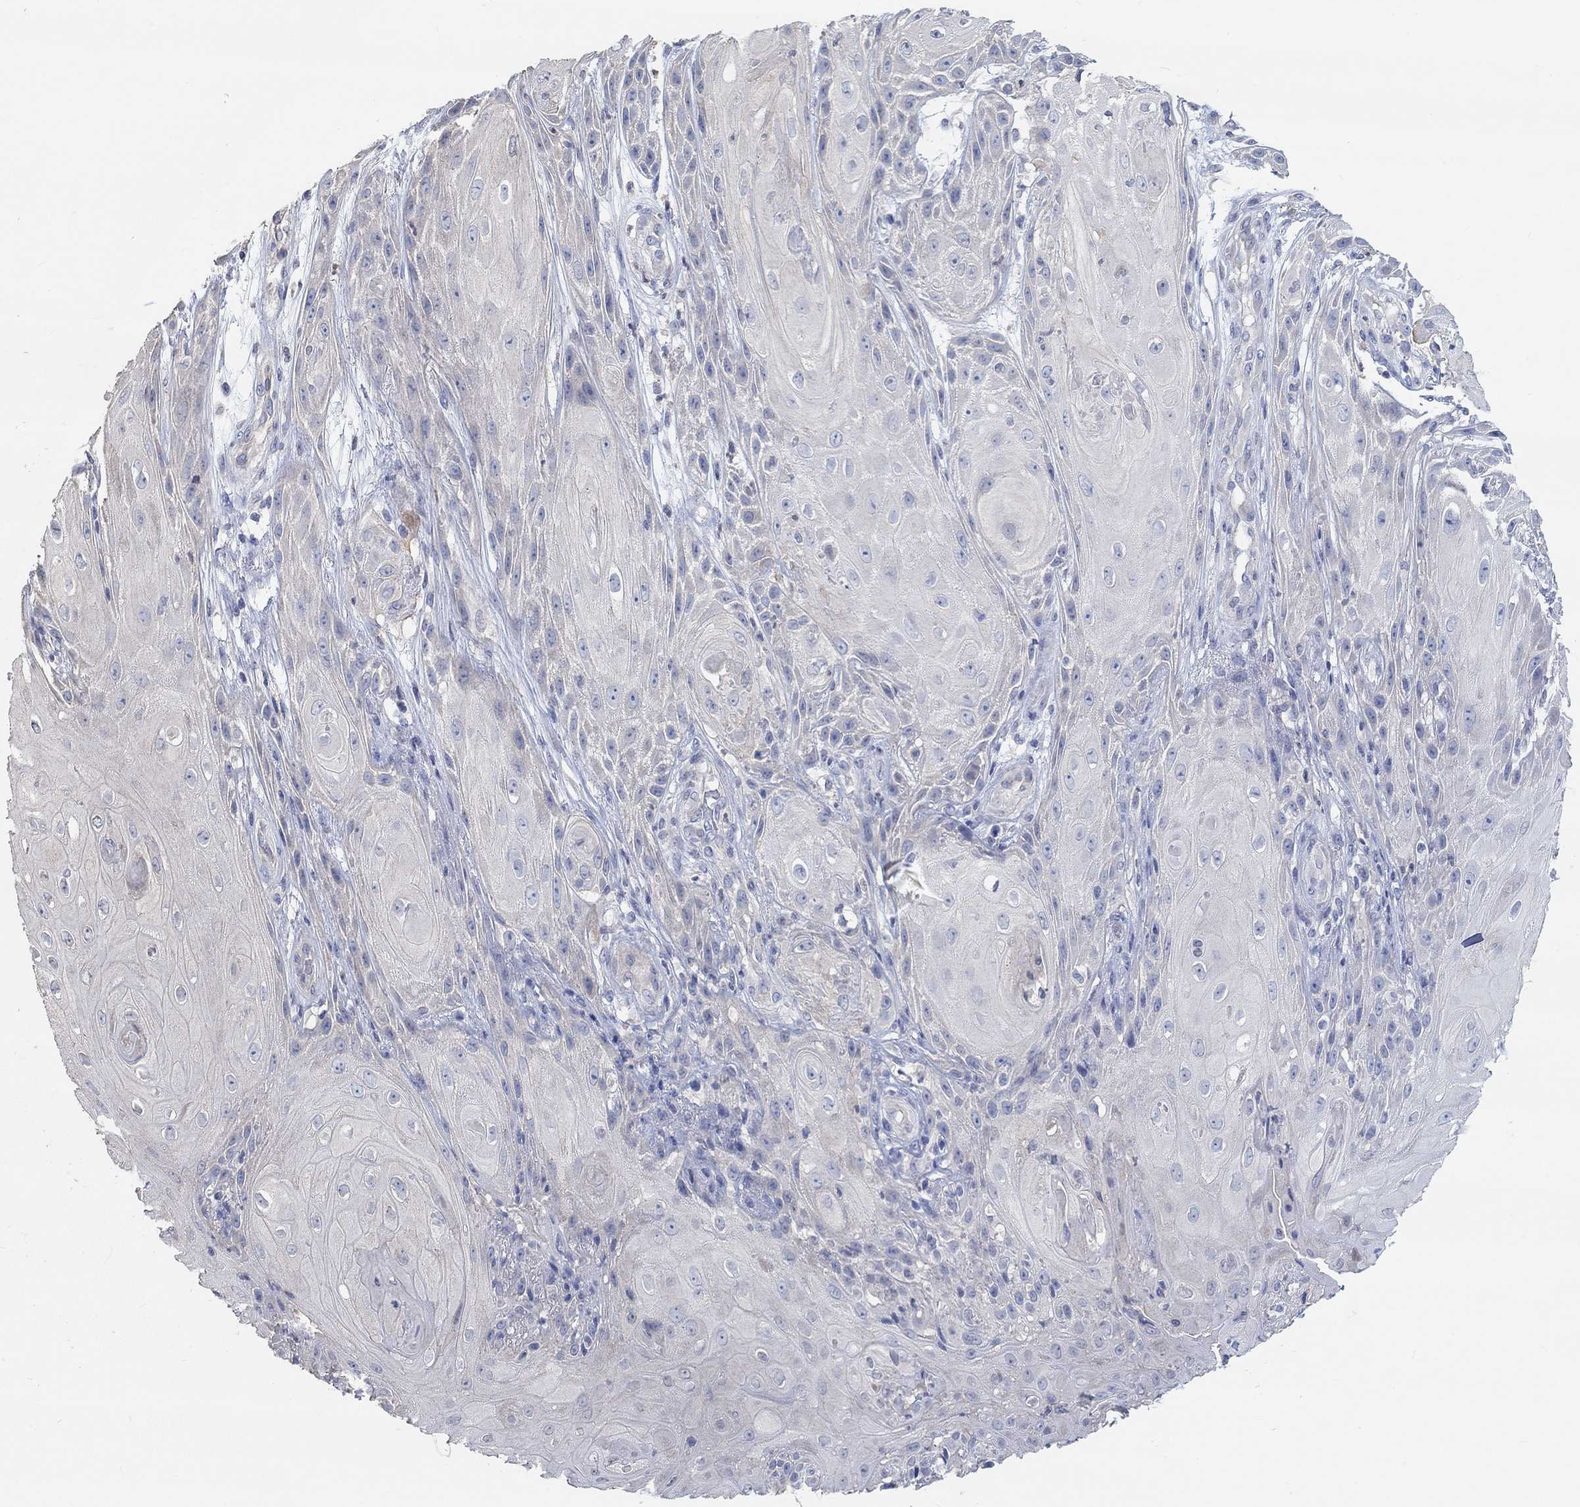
{"staining": {"intensity": "negative", "quantity": "none", "location": "none"}, "tissue": "skin cancer", "cell_type": "Tumor cells", "image_type": "cancer", "snomed": [{"axis": "morphology", "description": "Squamous cell carcinoma, NOS"}, {"axis": "topography", "description": "Skin"}], "caption": "The photomicrograph demonstrates no significant positivity in tumor cells of skin squamous cell carcinoma. (Stains: DAB (3,3'-diaminobenzidine) immunohistochemistry (IHC) with hematoxylin counter stain, Microscopy: brightfield microscopy at high magnification).", "gene": "NLRP14", "patient": {"sex": "male", "age": 62}}